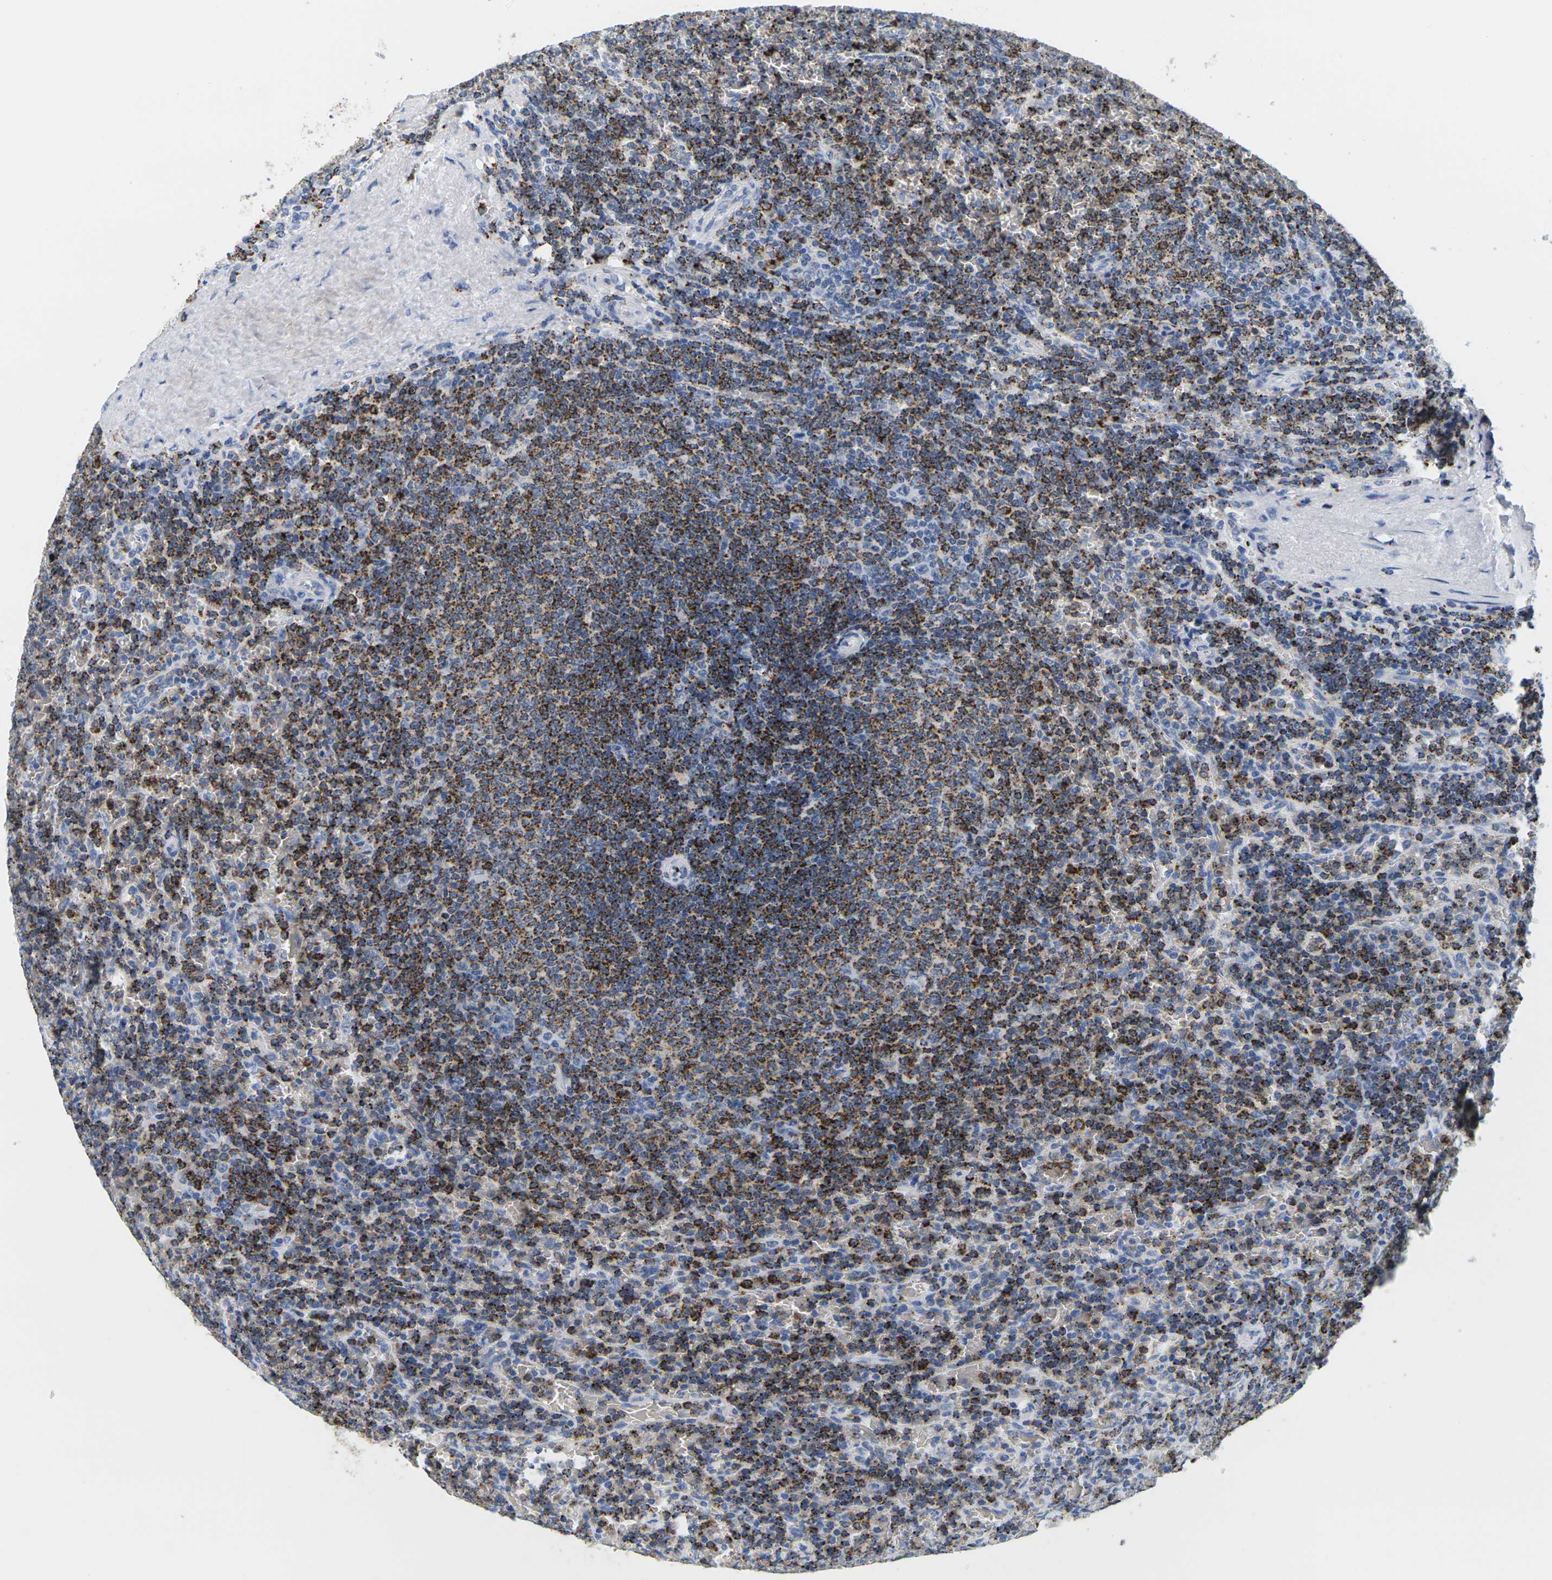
{"staining": {"intensity": "strong", "quantity": ">75%", "location": "cytoplasmic/membranous"}, "tissue": "lymphoma", "cell_type": "Tumor cells", "image_type": "cancer", "snomed": [{"axis": "morphology", "description": "Malignant lymphoma, non-Hodgkin's type, Low grade"}, {"axis": "topography", "description": "Spleen"}], "caption": "The histopathology image shows a brown stain indicating the presence of a protein in the cytoplasmic/membranous of tumor cells in malignant lymphoma, non-Hodgkin's type (low-grade).", "gene": "HLA-DOB", "patient": {"sex": "female", "age": 77}}